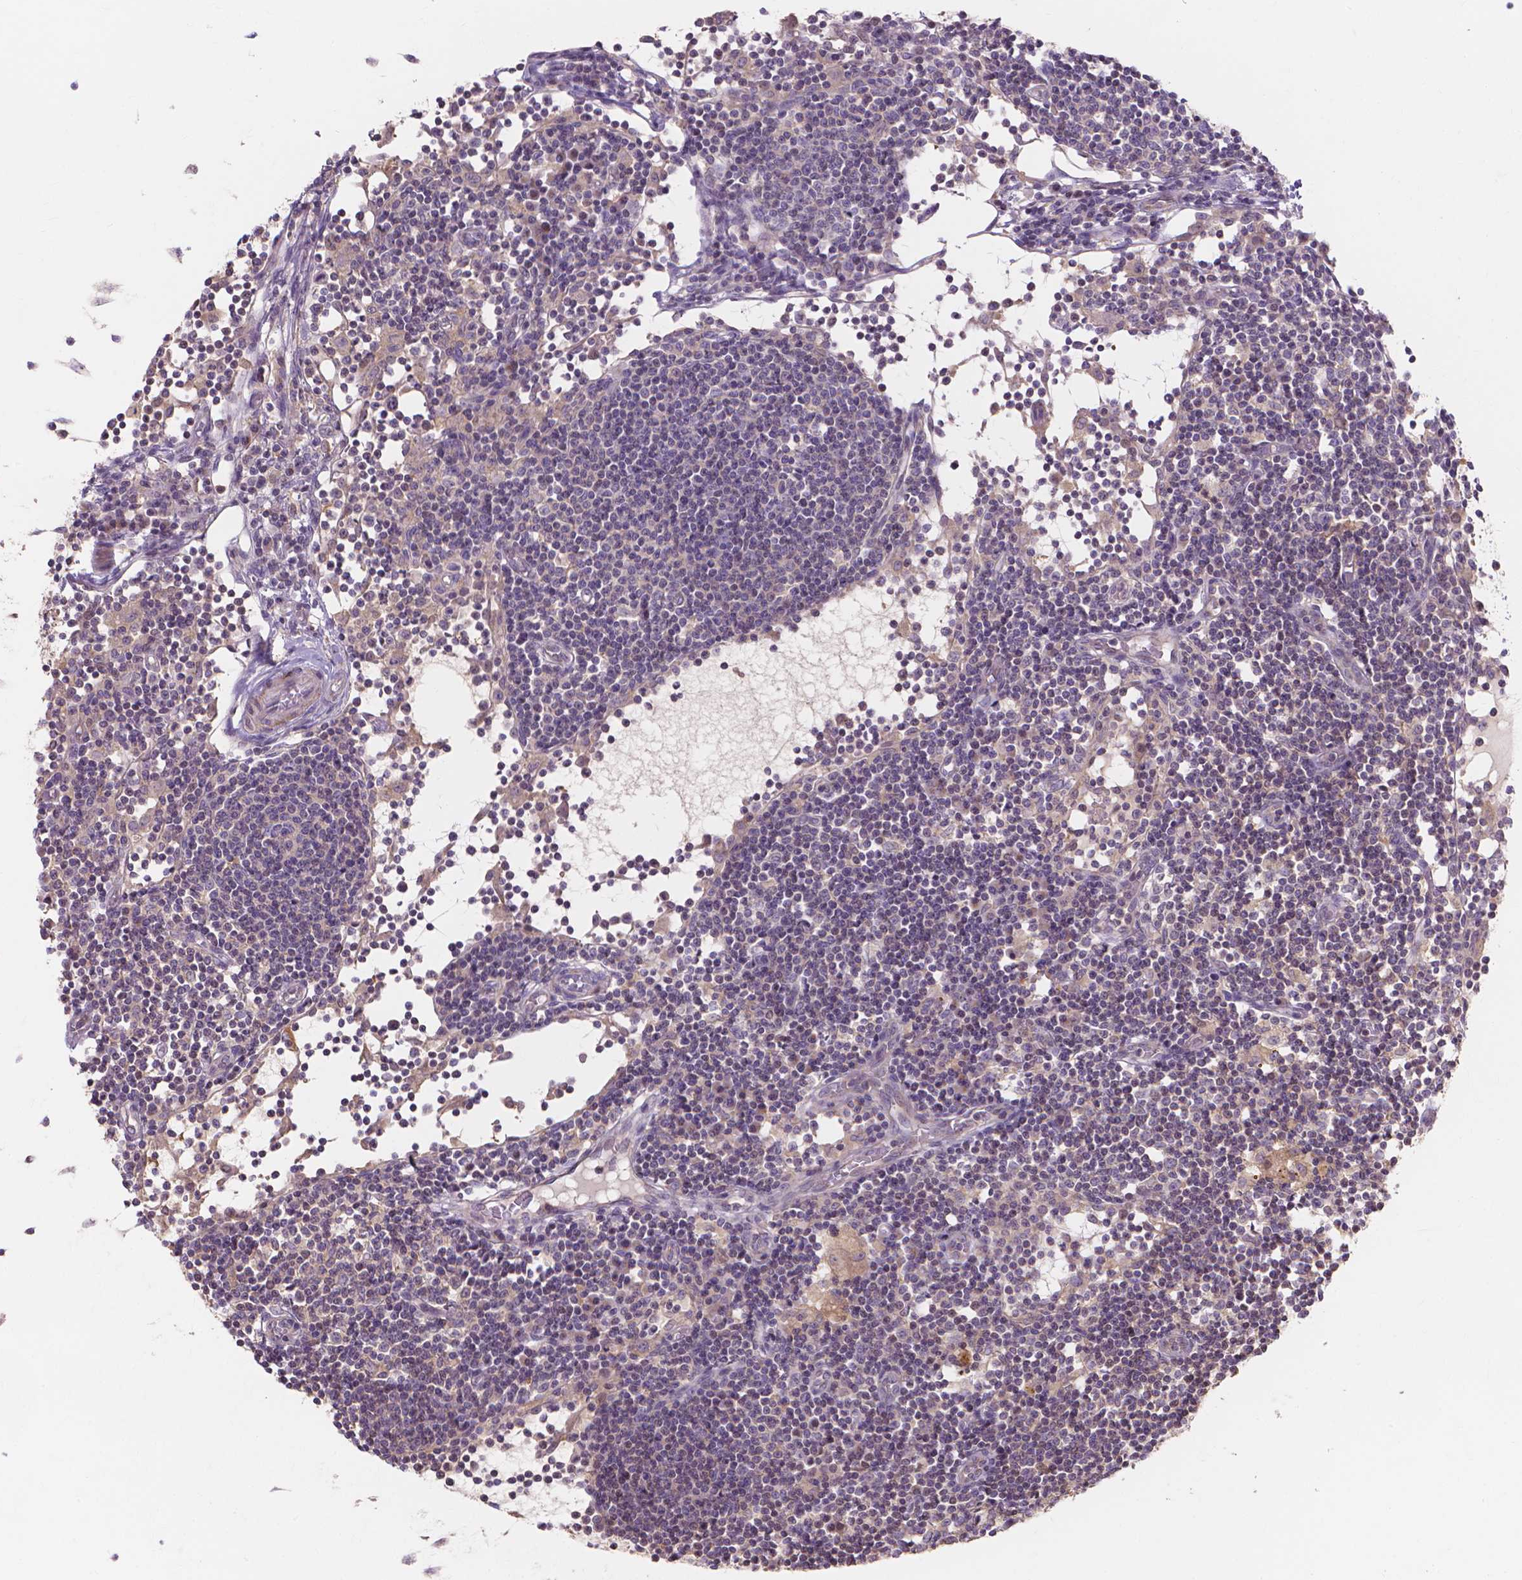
{"staining": {"intensity": "negative", "quantity": "none", "location": "none"}, "tissue": "lymph node", "cell_type": "Germinal center cells", "image_type": "normal", "snomed": [{"axis": "morphology", "description": "Normal tissue, NOS"}, {"axis": "topography", "description": "Lymph node"}], "caption": "IHC of normal lymph node demonstrates no positivity in germinal center cells.", "gene": "PRDM13", "patient": {"sex": "female", "age": 72}}